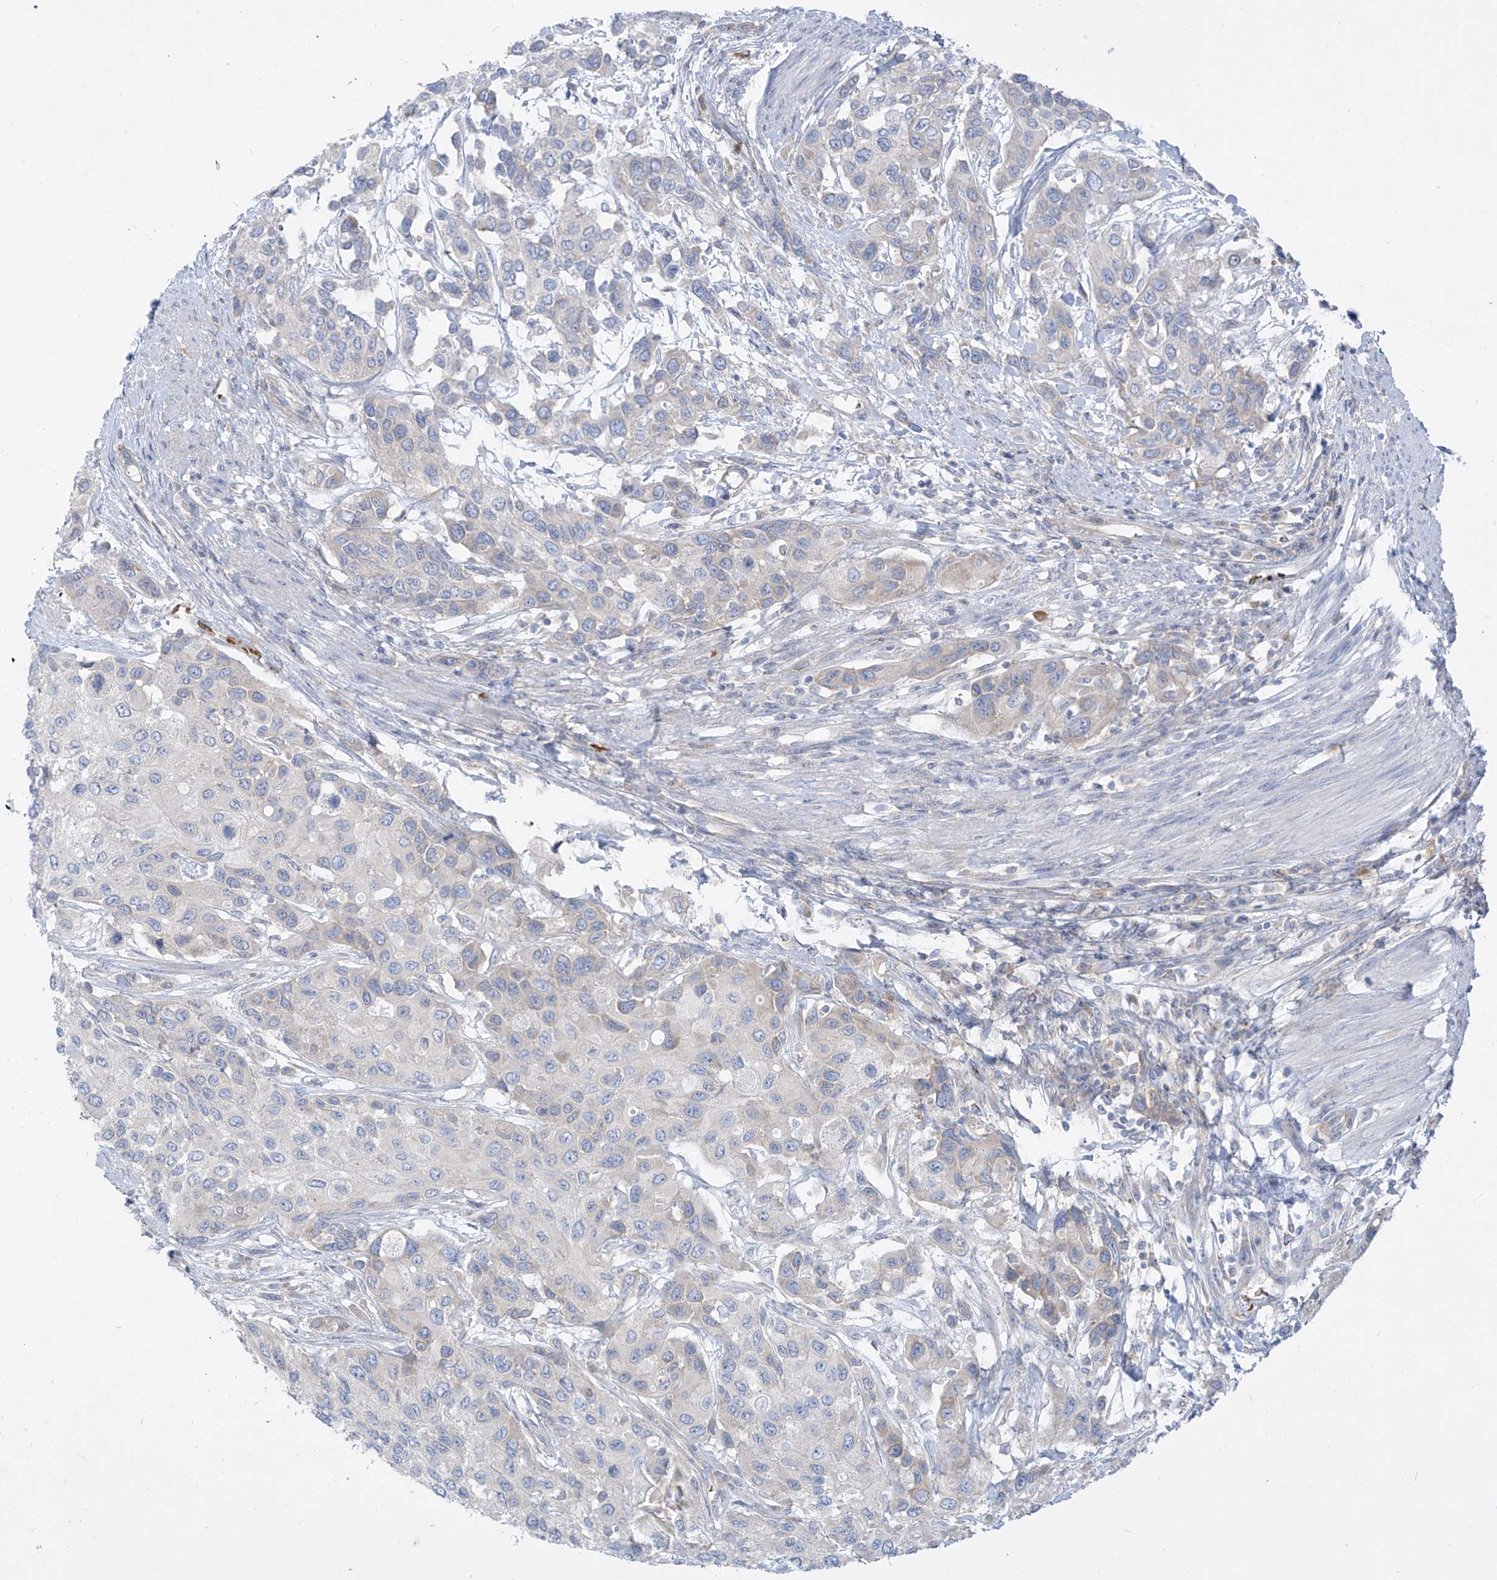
{"staining": {"intensity": "negative", "quantity": "none", "location": "none"}, "tissue": "urothelial cancer", "cell_type": "Tumor cells", "image_type": "cancer", "snomed": [{"axis": "morphology", "description": "Normal tissue, NOS"}, {"axis": "morphology", "description": "Urothelial carcinoma, High grade"}, {"axis": "topography", "description": "Vascular tissue"}, {"axis": "topography", "description": "Urinary bladder"}], "caption": "This is an IHC histopathology image of high-grade urothelial carcinoma. There is no expression in tumor cells.", "gene": "DGKQ", "patient": {"sex": "female", "age": 56}}